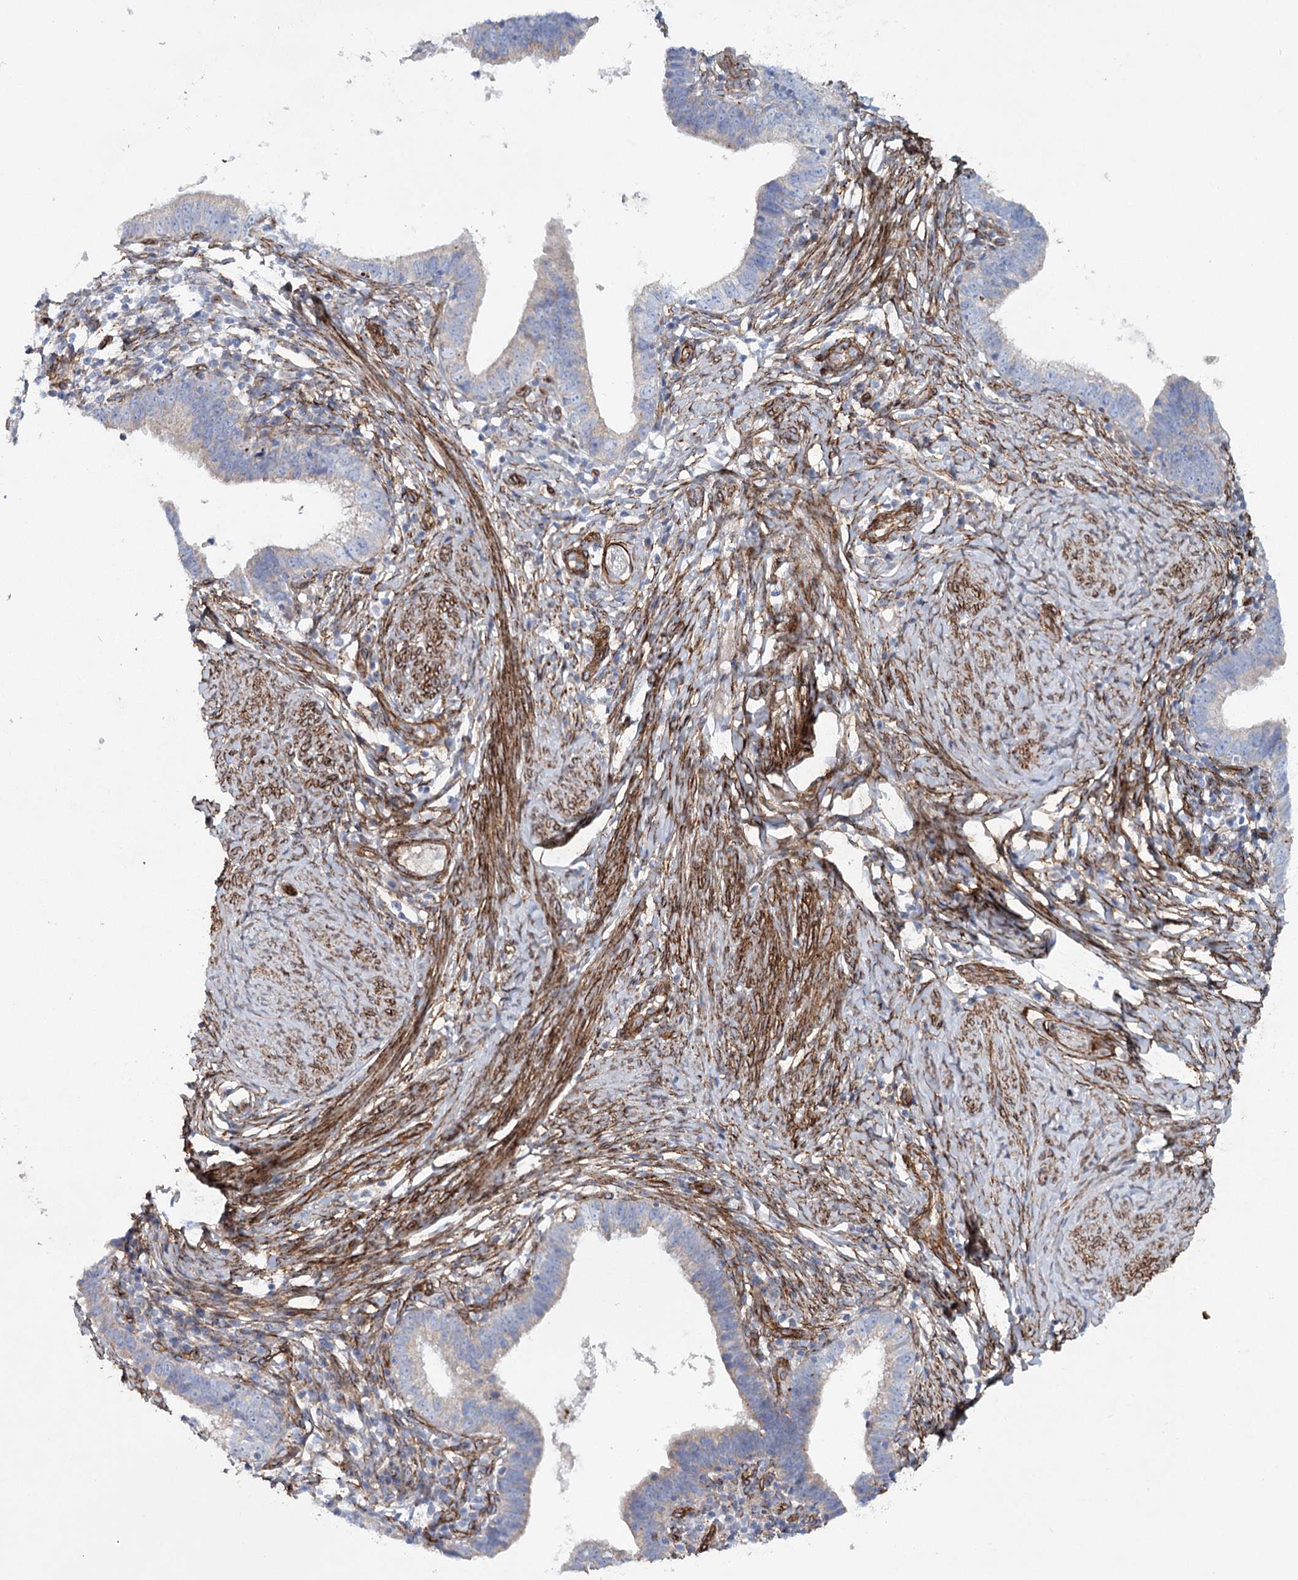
{"staining": {"intensity": "negative", "quantity": "none", "location": "none"}, "tissue": "cervical cancer", "cell_type": "Tumor cells", "image_type": "cancer", "snomed": [{"axis": "morphology", "description": "Adenocarcinoma, NOS"}, {"axis": "topography", "description": "Cervix"}], "caption": "The photomicrograph reveals no staining of tumor cells in cervical cancer.", "gene": "TMEM164", "patient": {"sex": "female", "age": 36}}